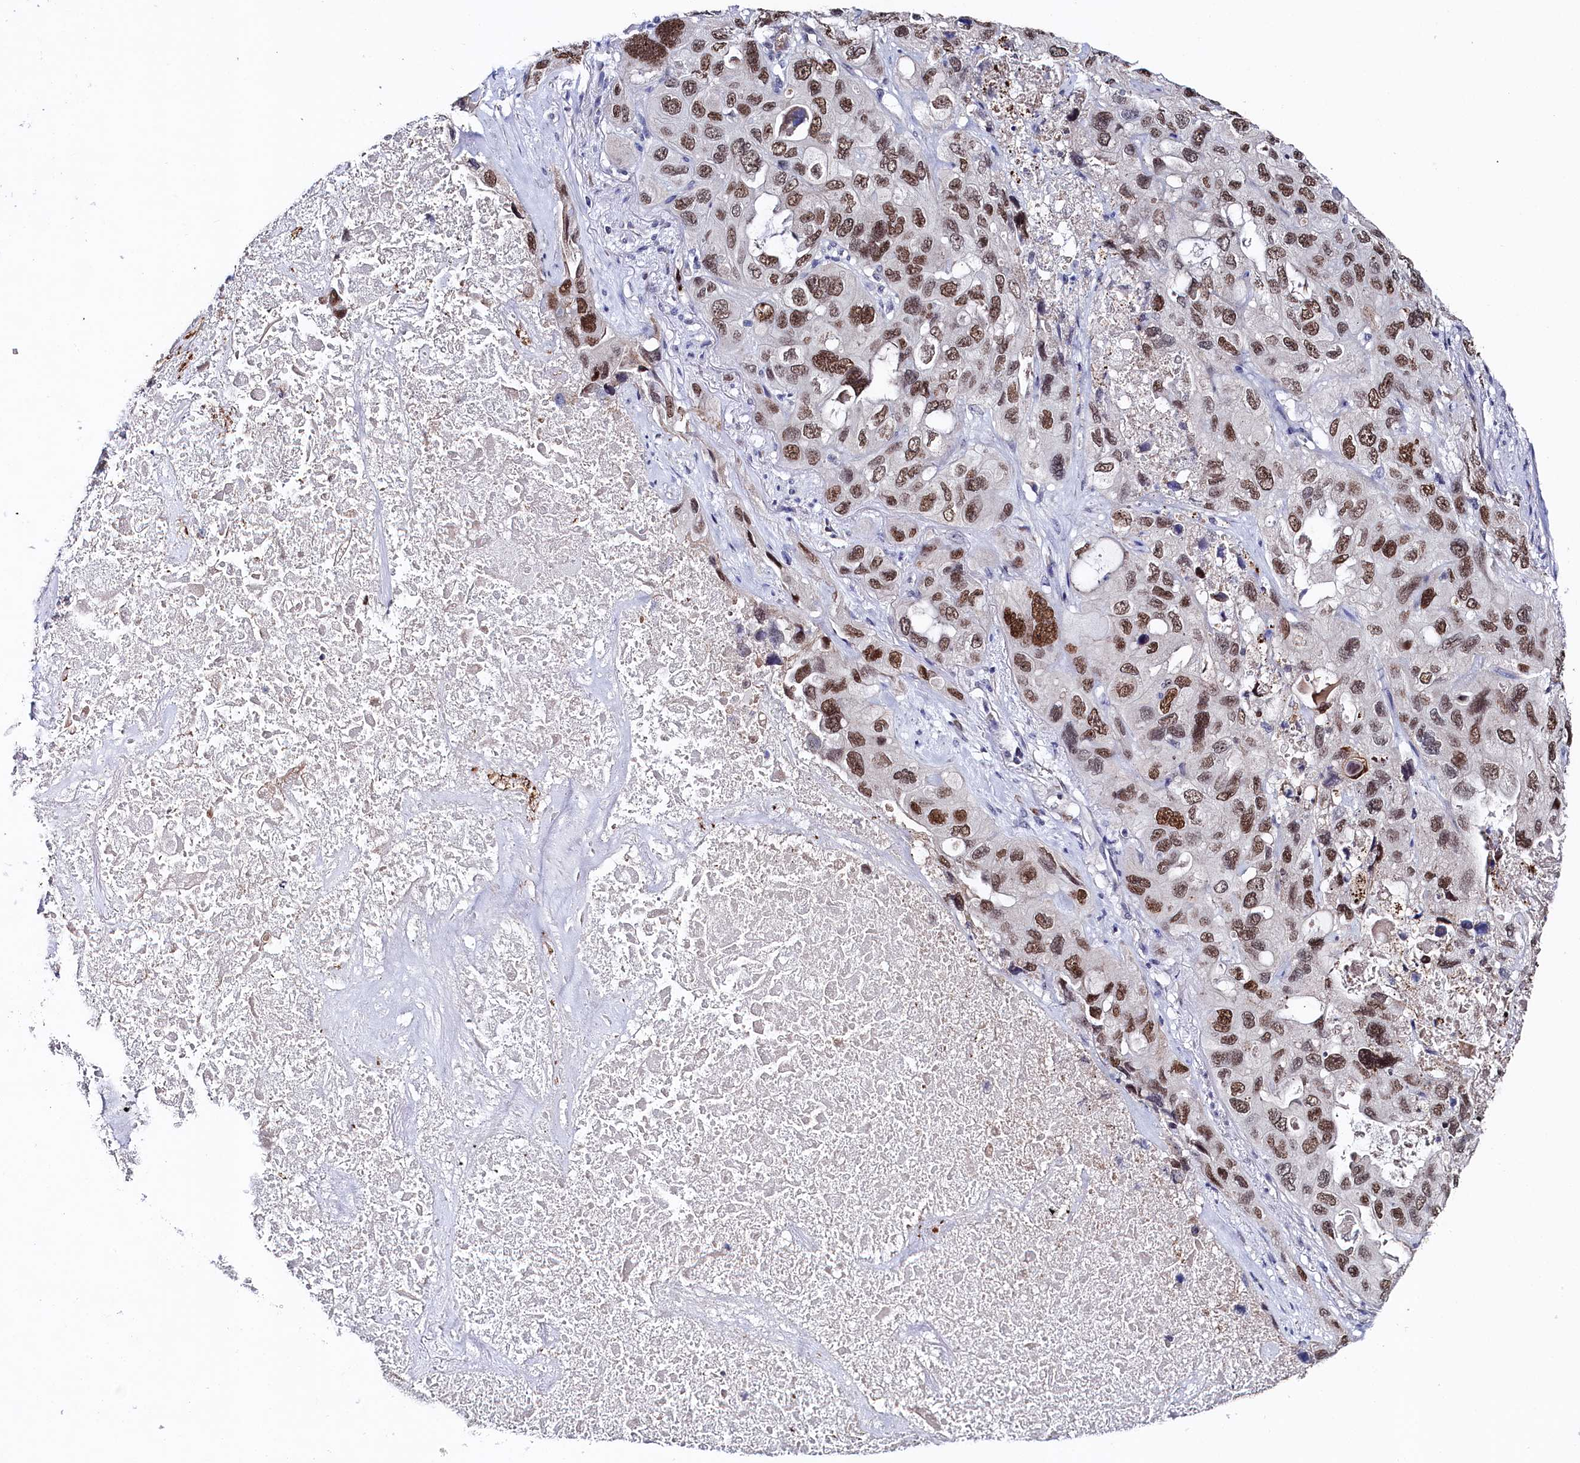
{"staining": {"intensity": "moderate", "quantity": ">75%", "location": "nuclear"}, "tissue": "lung cancer", "cell_type": "Tumor cells", "image_type": "cancer", "snomed": [{"axis": "morphology", "description": "Squamous cell carcinoma, NOS"}, {"axis": "topography", "description": "Lung"}], "caption": "A brown stain shows moderate nuclear staining of a protein in human lung cancer (squamous cell carcinoma) tumor cells. Nuclei are stained in blue.", "gene": "TIGD4", "patient": {"sex": "female", "age": 73}}